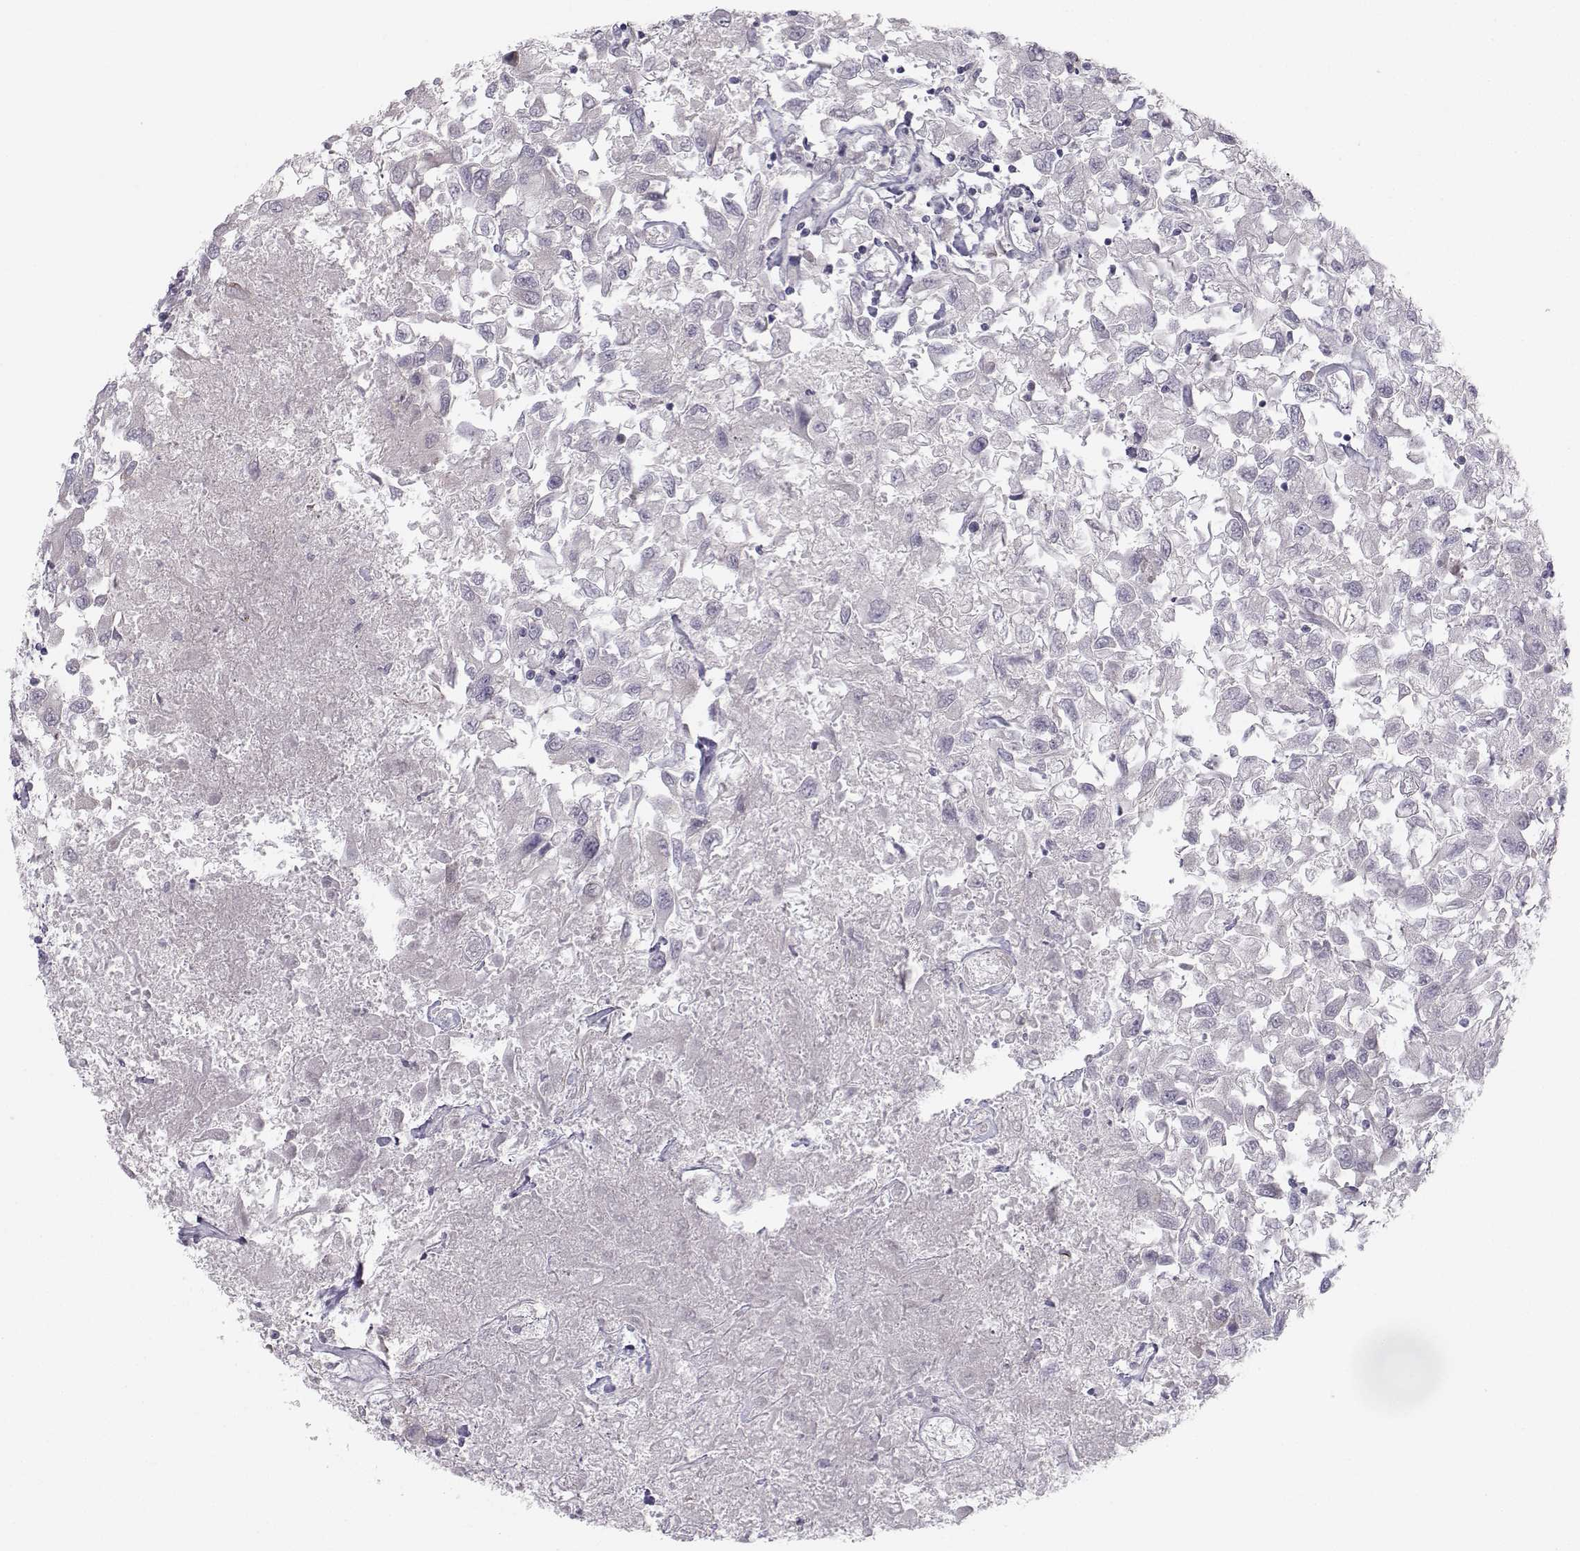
{"staining": {"intensity": "negative", "quantity": "none", "location": "none"}, "tissue": "renal cancer", "cell_type": "Tumor cells", "image_type": "cancer", "snomed": [{"axis": "morphology", "description": "Adenocarcinoma, NOS"}, {"axis": "topography", "description": "Kidney"}], "caption": "Tumor cells are negative for protein expression in human renal cancer.", "gene": "LRP8", "patient": {"sex": "female", "age": 76}}